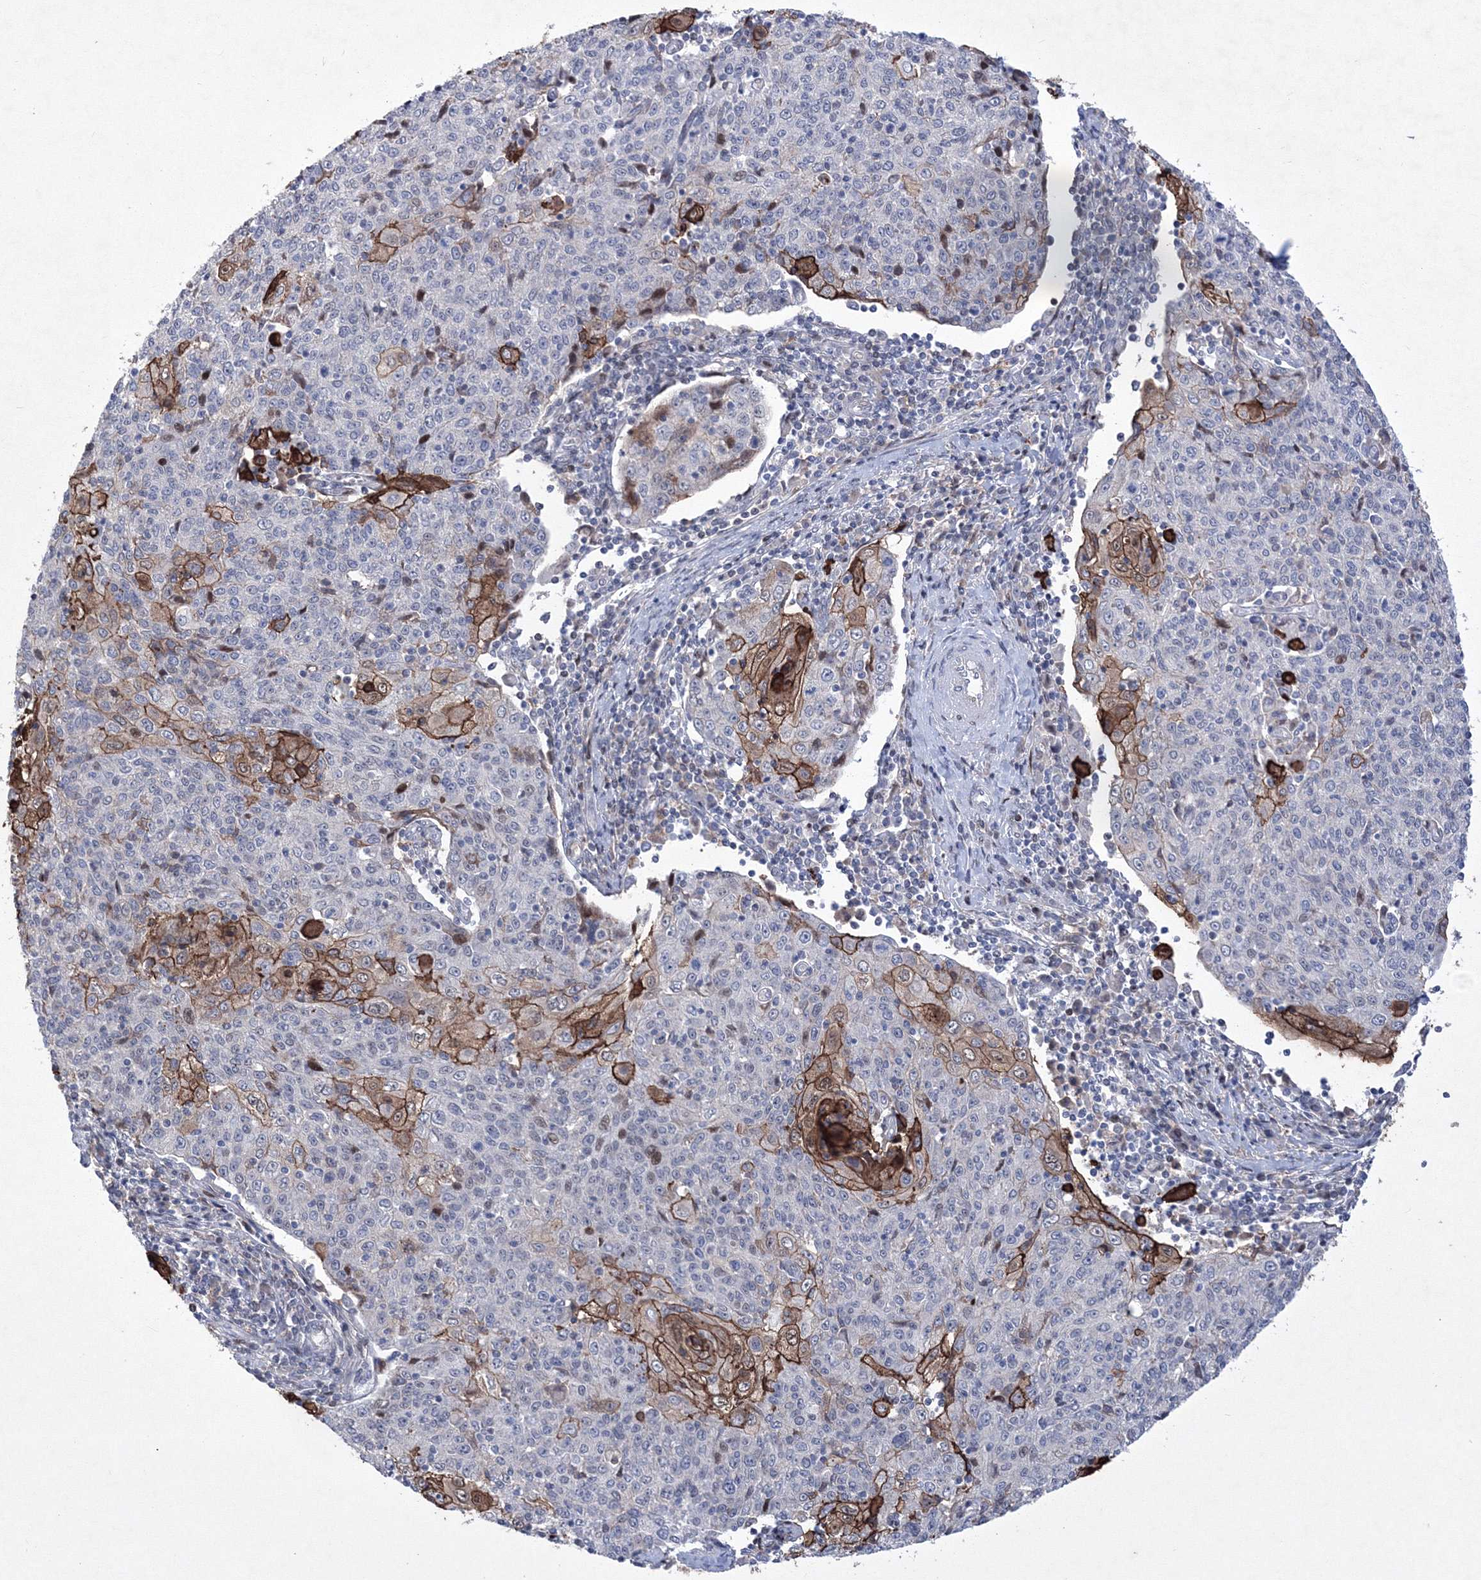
{"staining": {"intensity": "moderate", "quantity": "<25%", "location": "cytoplasmic/membranous"}, "tissue": "cervical cancer", "cell_type": "Tumor cells", "image_type": "cancer", "snomed": [{"axis": "morphology", "description": "Squamous cell carcinoma, NOS"}, {"axis": "topography", "description": "Cervix"}], "caption": "Cervical cancer (squamous cell carcinoma) was stained to show a protein in brown. There is low levels of moderate cytoplasmic/membranous staining in about <25% of tumor cells.", "gene": "RNPEPL1", "patient": {"sex": "female", "age": 48}}